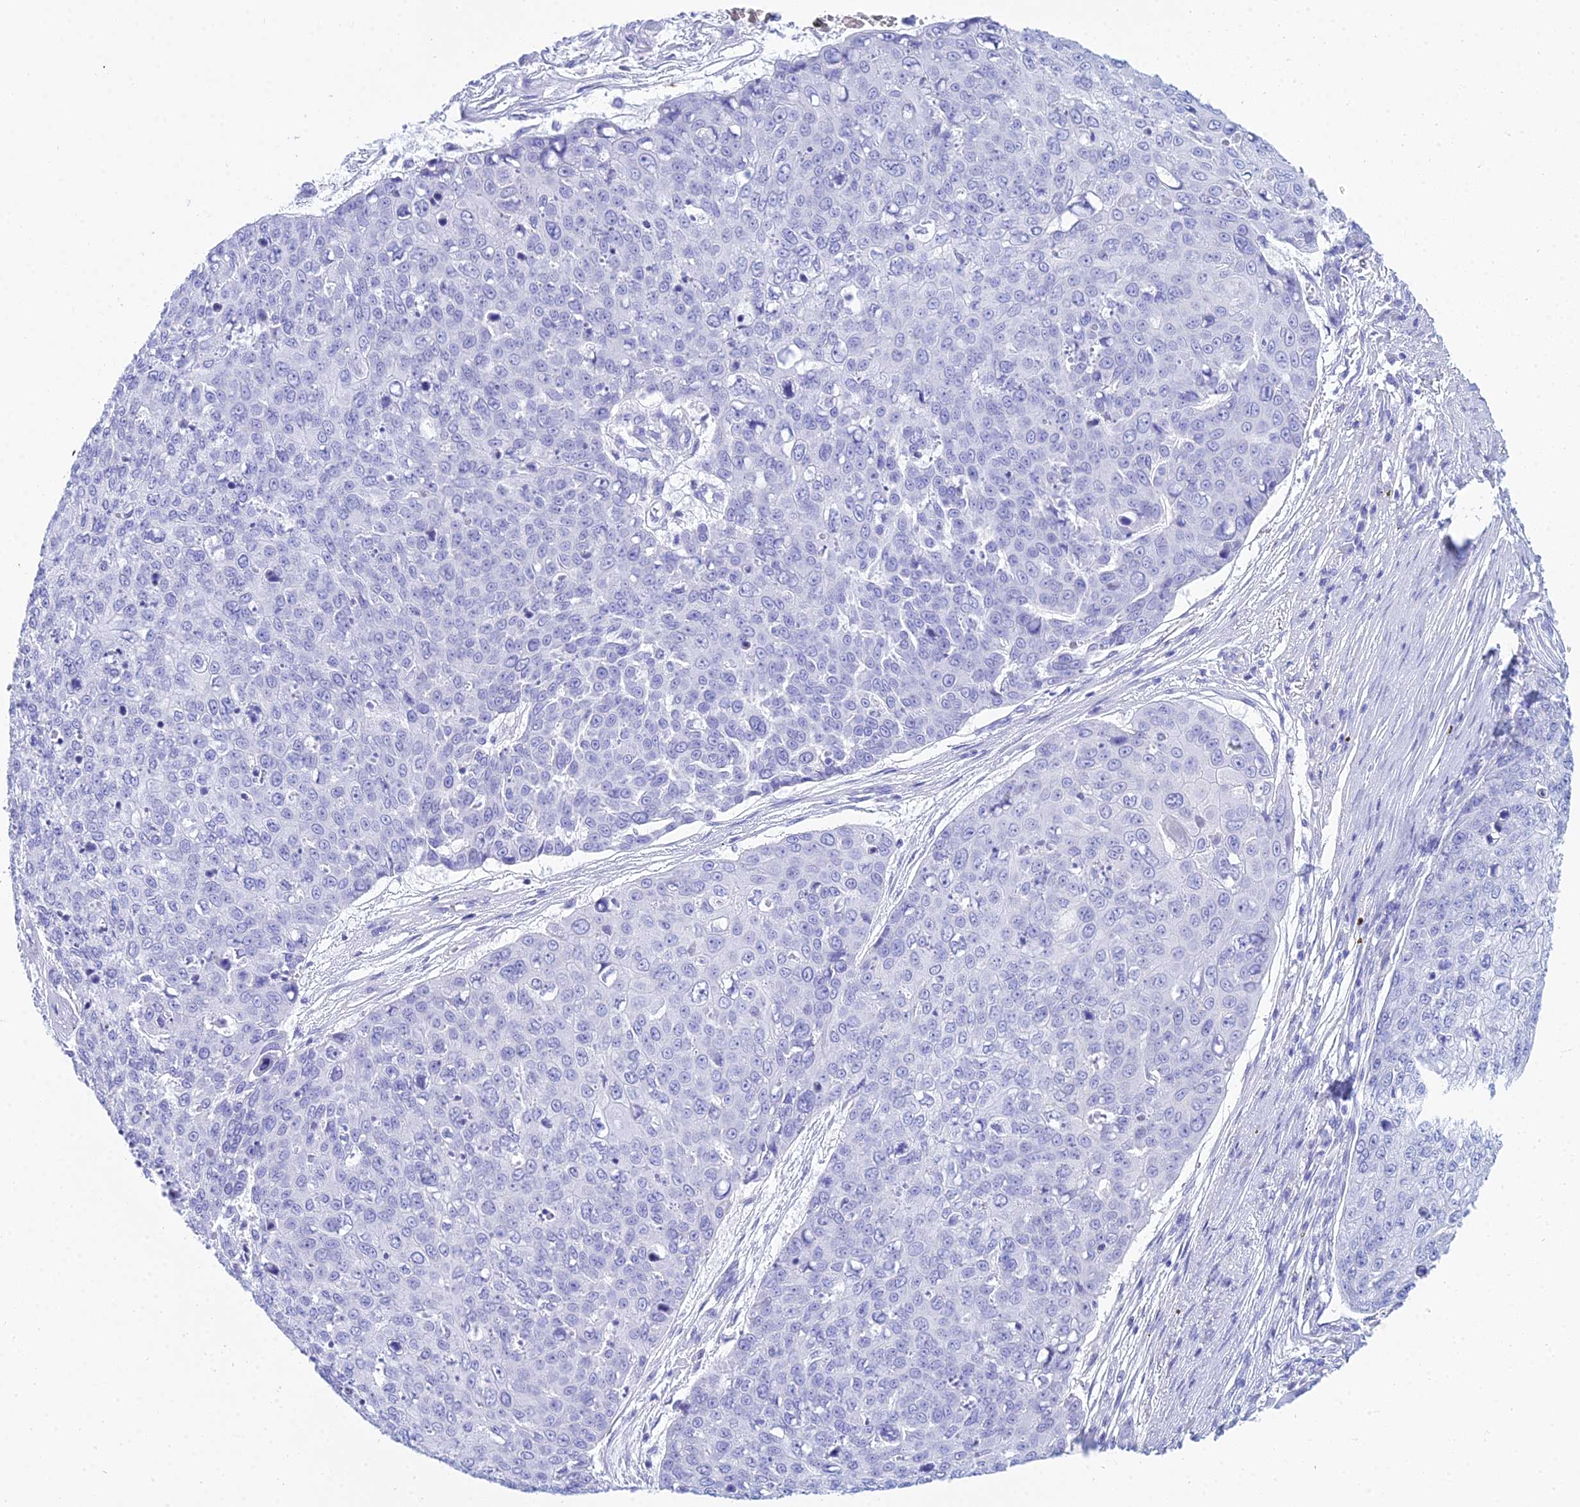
{"staining": {"intensity": "negative", "quantity": "none", "location": "none"}, "tissue": "skin cancer", "cell_type": "Tumor cells", "image_type": "cancer", "snomed": [{"axis": "morphology", "description": "Squamous cell carcinoma, NOS"}, {"axis": "topography", "description": "Skin"}], "caption": "IHC photomicrograph of skin cancer stained for a protein (brown), which shows no positivity in tumor cells. The staining is performed using DAB (3,3'-diaminobenzidine) brown chromogen with nuclei counter-stained in using hematoxylin.", "gene": "PATE4", "patient": {"sex": "male", "age": 71}}